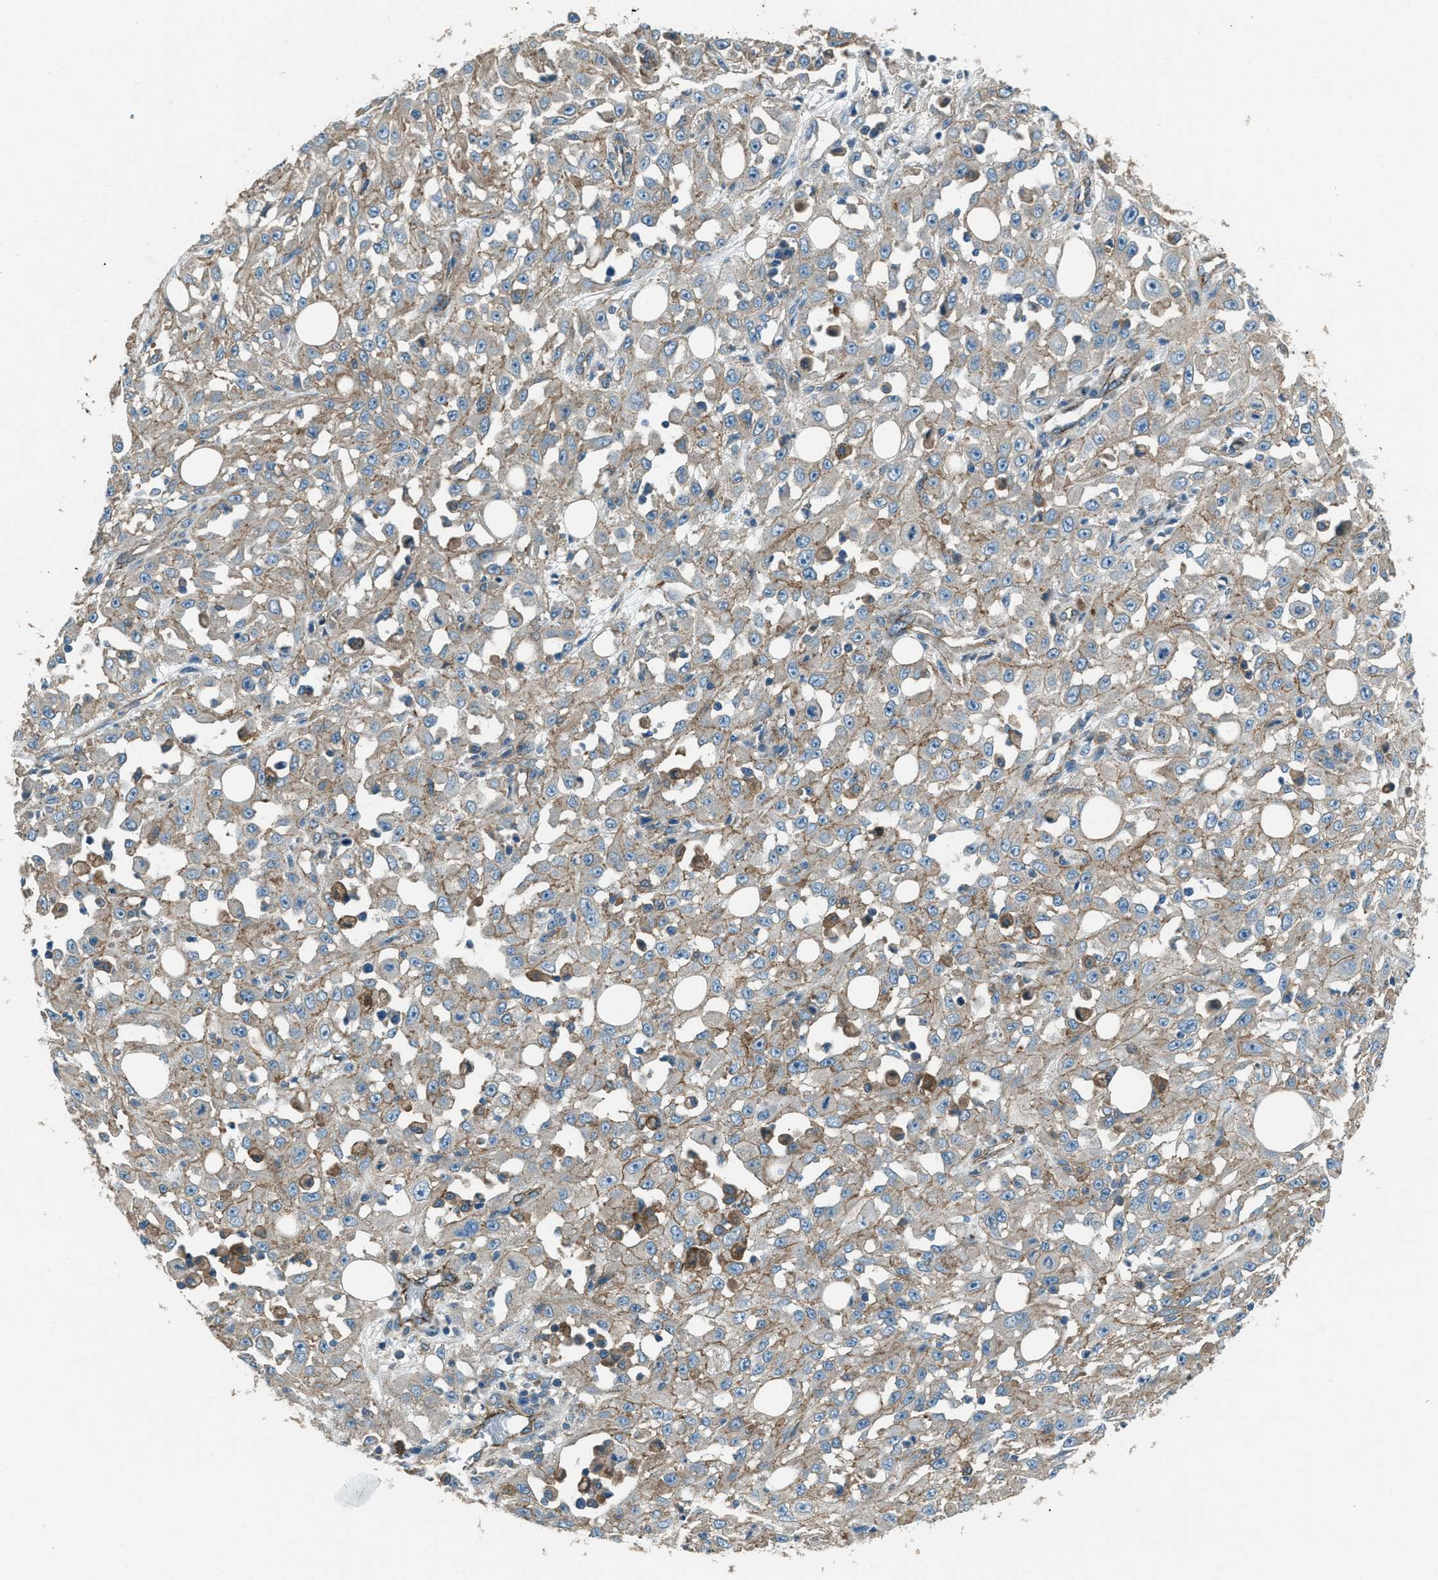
{"staining": {"intensity": "weak", "quantity": ">75%", "location": "cytoplasmic/membranous"}, "tissue": "skin cancer", "cell_type": "Tumor cells", "image_type": "cancer", "snomed": [{"axis": "morphology", "description": "Squamous cell carcinoma, NOS"}, {"axis": "morphology", "description": "Squamous cell carcinoma, metastatic, NOS"}, {"axis": "topography", "description": "Skin"}, {"axis": "topography", "description": "Lymph node"}], "caption": "Weak cytoplasmic/membranous staining for a protein is seen in about >75% of tumor cells of skin cancer (squamous cell carcinoma) using IHC.", "gene": "SVIL", "patient": {"sex": "male", "age": 75}}